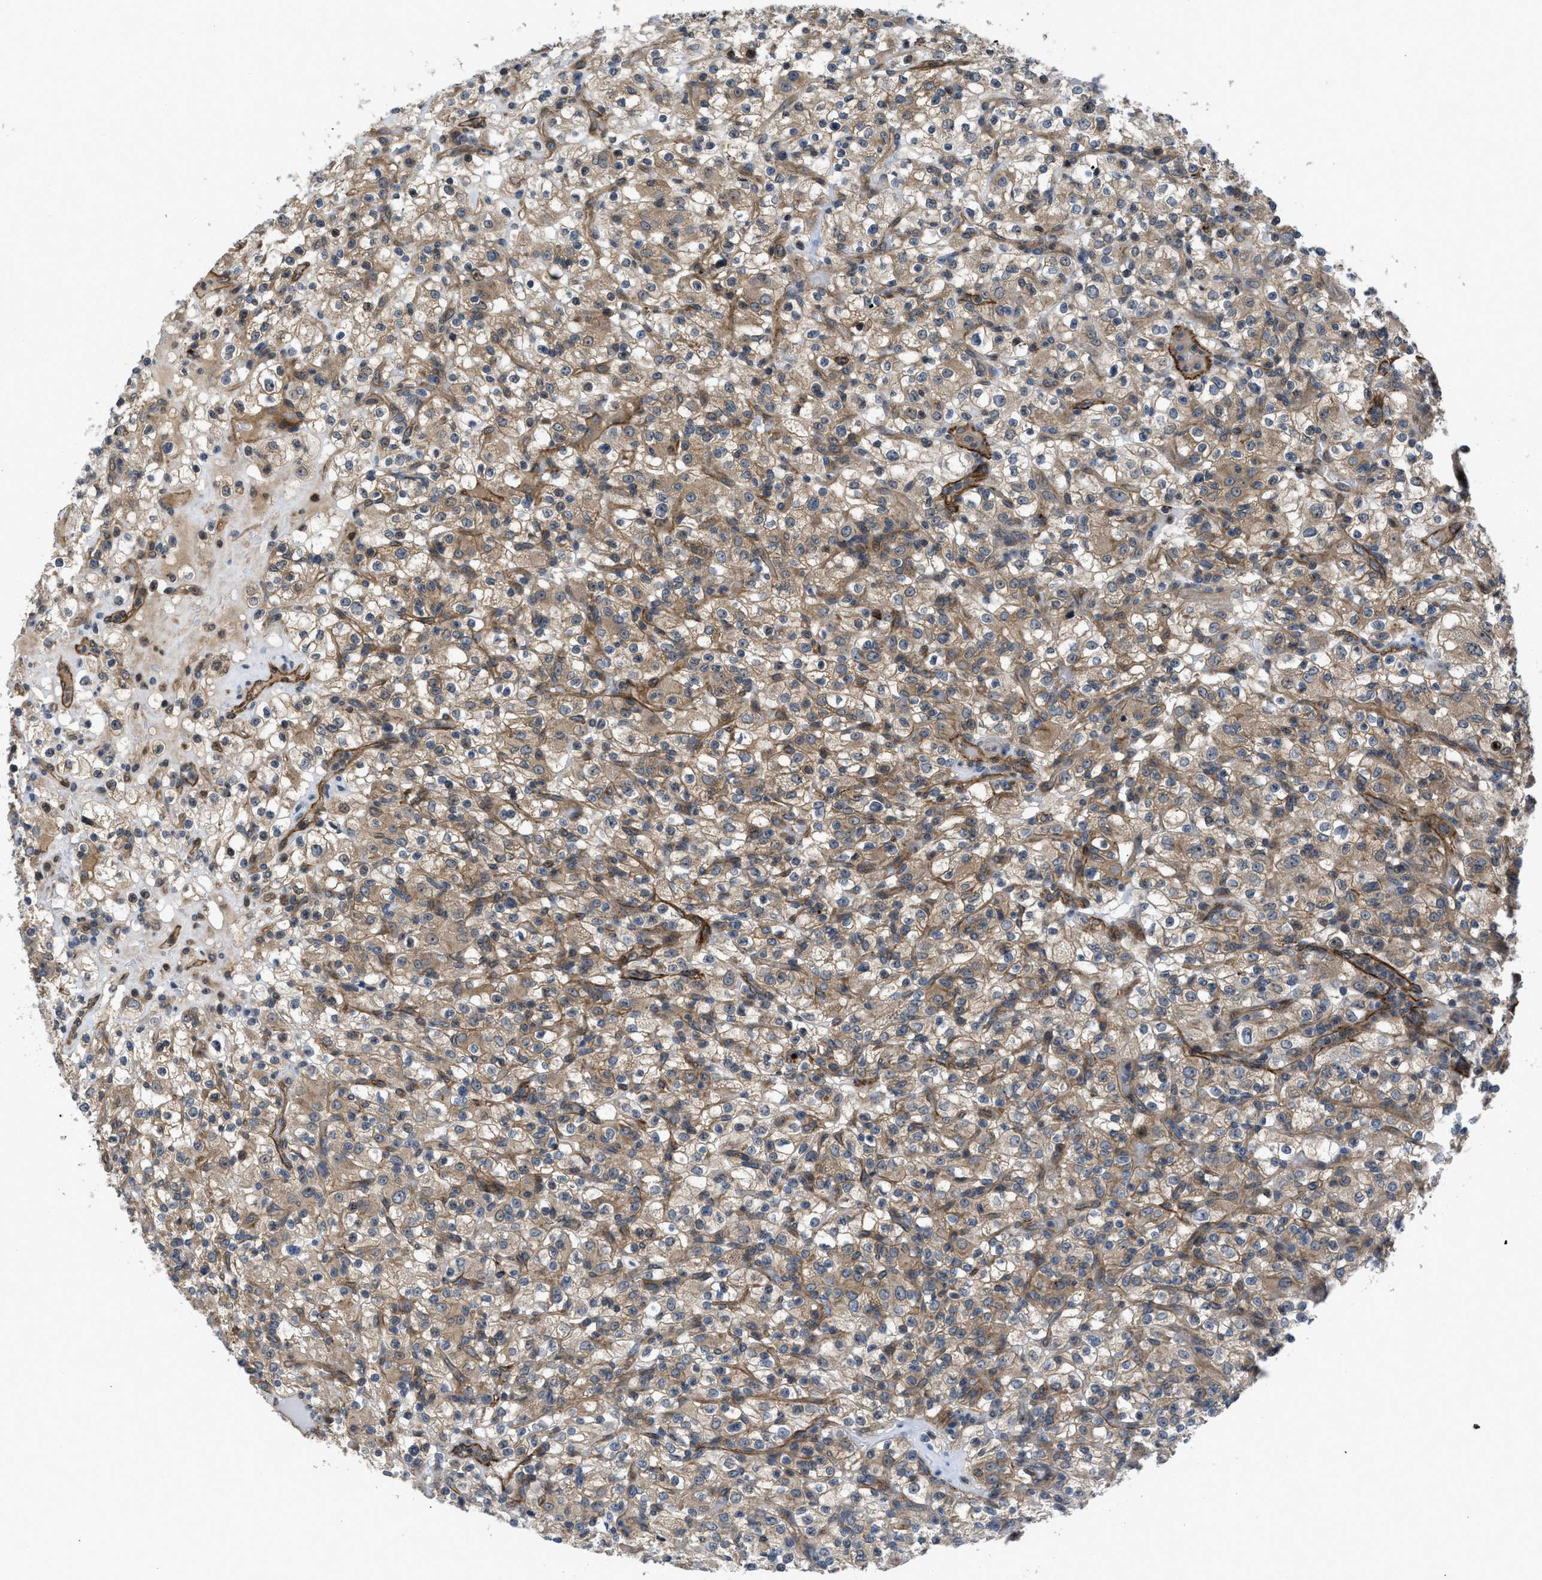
{"staining": {"intensity": "moderate", "quantity": ">75%", "location": "cytoplasmic/membranous"}, "tissue": "renal cancer", "cell_type": "Tumor cells", "image_type": "cancer", "snomed": [{"axis": "morphology", "description": "Normal tissue, NOS"}, {"axis": "morphology", "description": "Adenocarcinoma, NOS"}, {"axis": "topography", "description": "Kidney"}], "caption": "The photomicrograph demonstrates staining of renal cancer (adenocarcinoma), revealing moderate cytoplasmic/membranous protein staining (brown color) within tumor cells.", "gene": "GPATCH2L", "patient": {"sex": "female", "age": 72}}